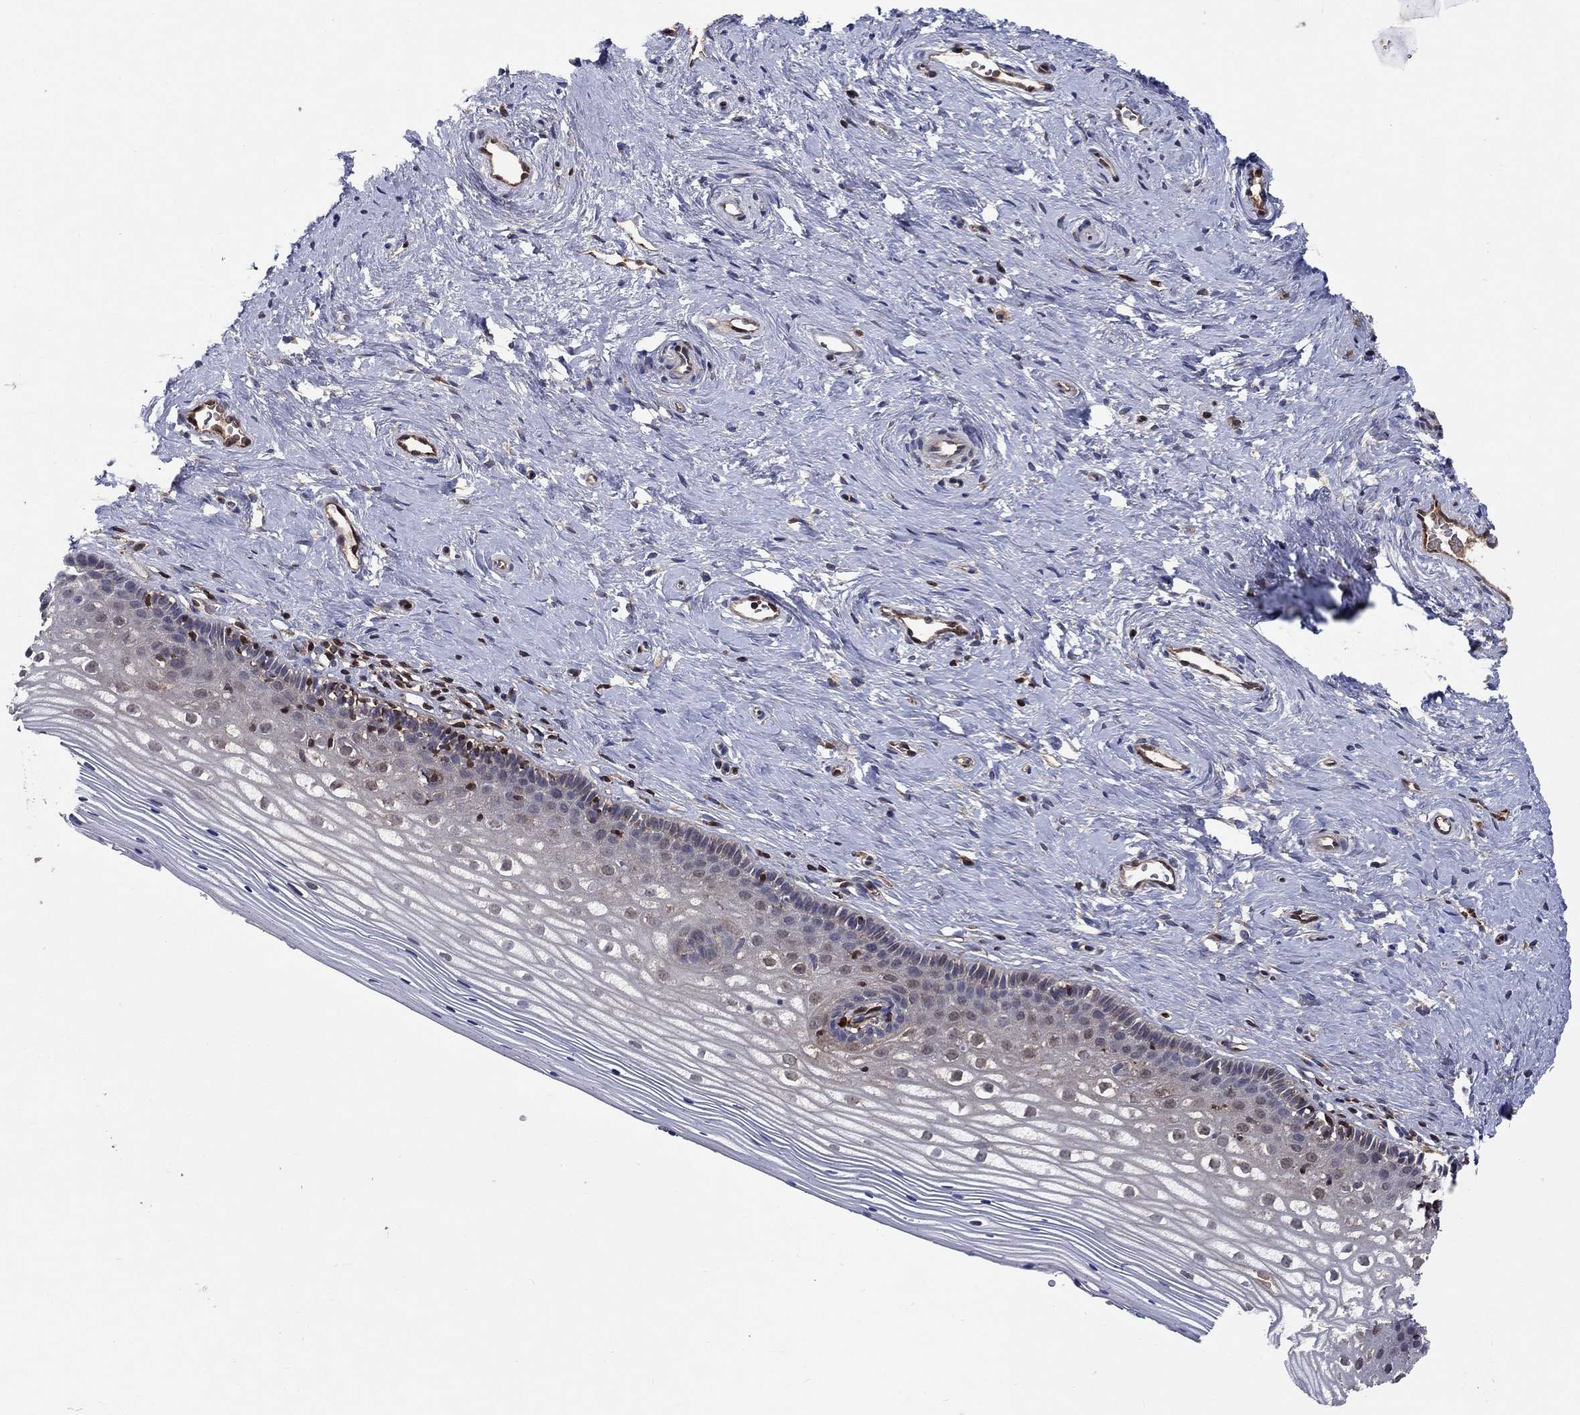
{"staining": {"intensity": "weak", "quantity": ">75%", "location": "cytoplasmic/membranous"}, "tissue": "cervix", "cell_type": "Glandular cells", "image_type": "normal", "snomed": [{"axis": "morphology", "description": "Normal tissue, NOS"}, {"axis": "topography", "description": "Cervix"}], "caption": "DAB (3,3'-diaminobenzidine) immunohistochemical staining of benign human cervix displays weak cytoplasmic/membranous protein positivity in about >75% of glandular cells. The staining is performed using DAB brown chromogen to label protein expression. The nuclei are counter-stained blue using hematoxylin.", "gene": "AGFG2", "patient": {"sex": "female", "age": 40}}